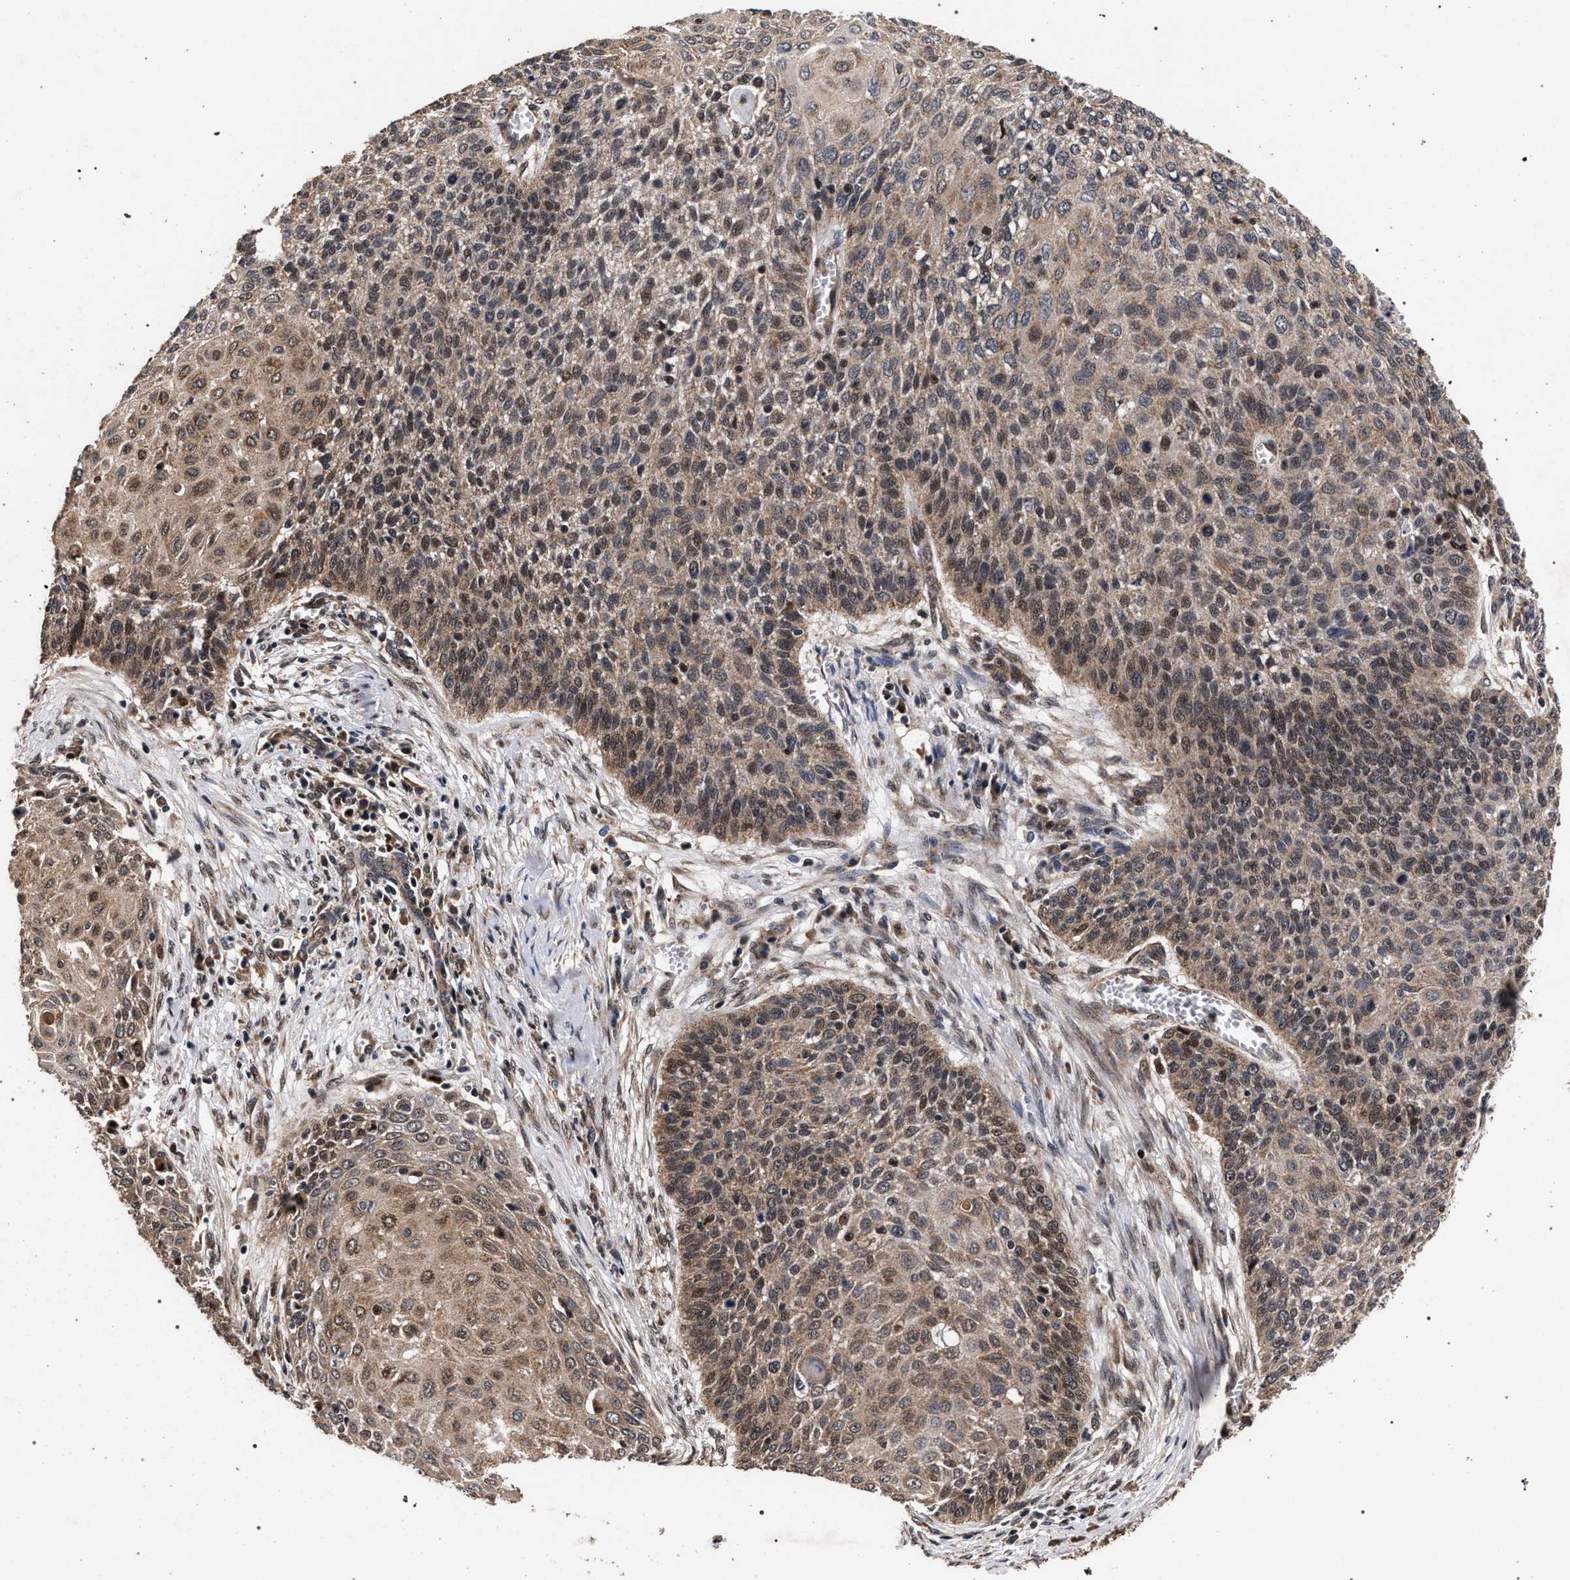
{"staining": {"intensity": "moderate", "quantity": ">75%", "location": "cytoplasmic/membranous,nuclear"}, "tissue": "cervical cancer", "cell_type": "Tumor cells", "image_type": "cancer", "snomed": [{"axis": "morphology", "description": "Squamous cell carcinoma, NOS"}, {"axis": "topography", "description": "Cervix"}], "caption": "This is an image of immunohistochemistry staining of cervical cancer (squamous cell carcinoma), which shows moderate expression in the cytoplasmic/membranous and nuclear of tumor cells.", "gene": "ACOX1", "patient": {"sex": "female", "age": 39}}